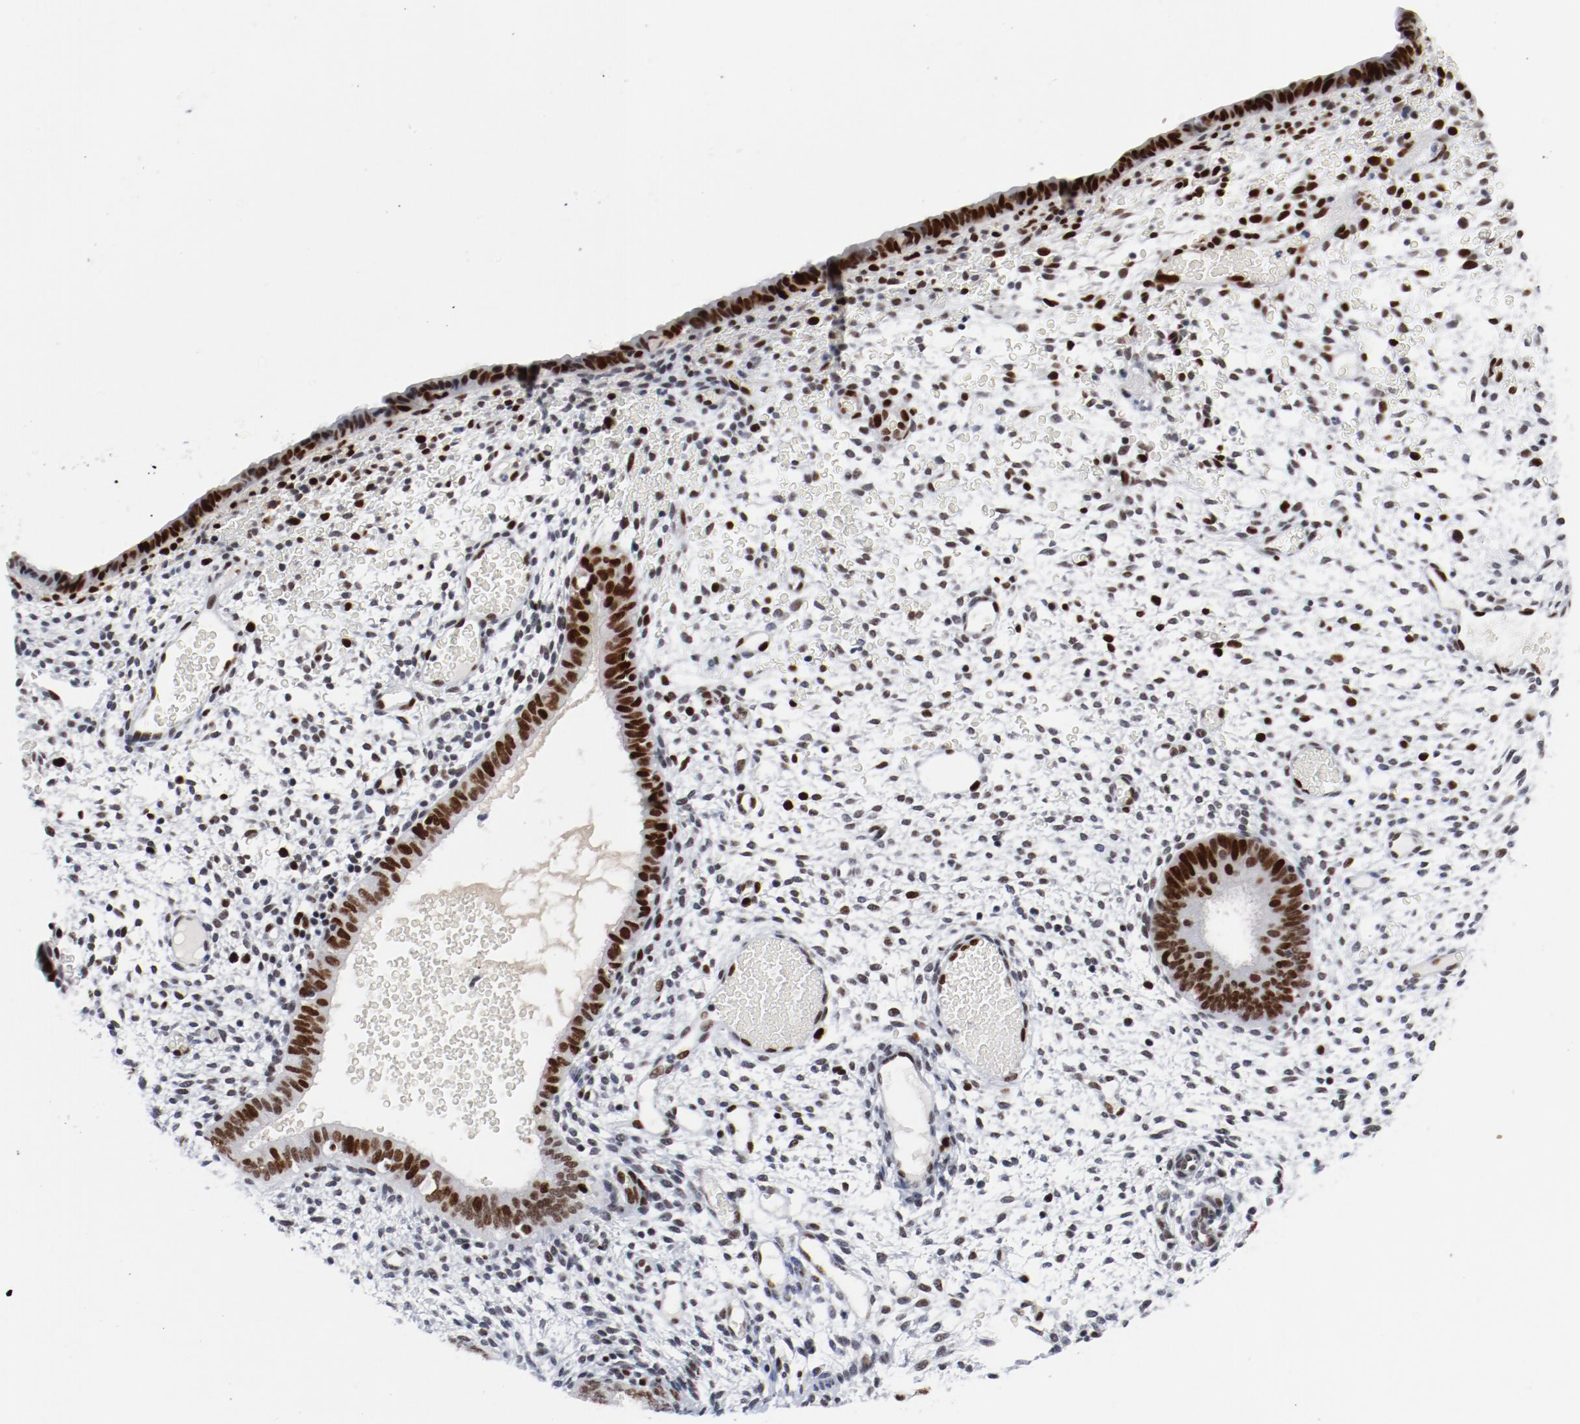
{"staining": {"intensity": "strong", "quantity": "25%-75%", "location": "nuclear"}, "tissue": "endometrium", "cell_type": "Cells in endometrial stroma", "image_type": "normal", "snomed": [{"axis": "morphology", "description": "Normal tissue, NOS"}, {"axis": "topography", "description": "Endometrium"}], "caption": "DAB (3,3'-diaminobenzidine) immunohistochemical staining of normal human endometrium displays strong nuclear protein expression in about 25%-75% of cells in endometrial stroma.", "gene": "POLD1", "patient": {"sex": "female", "age": 42}}